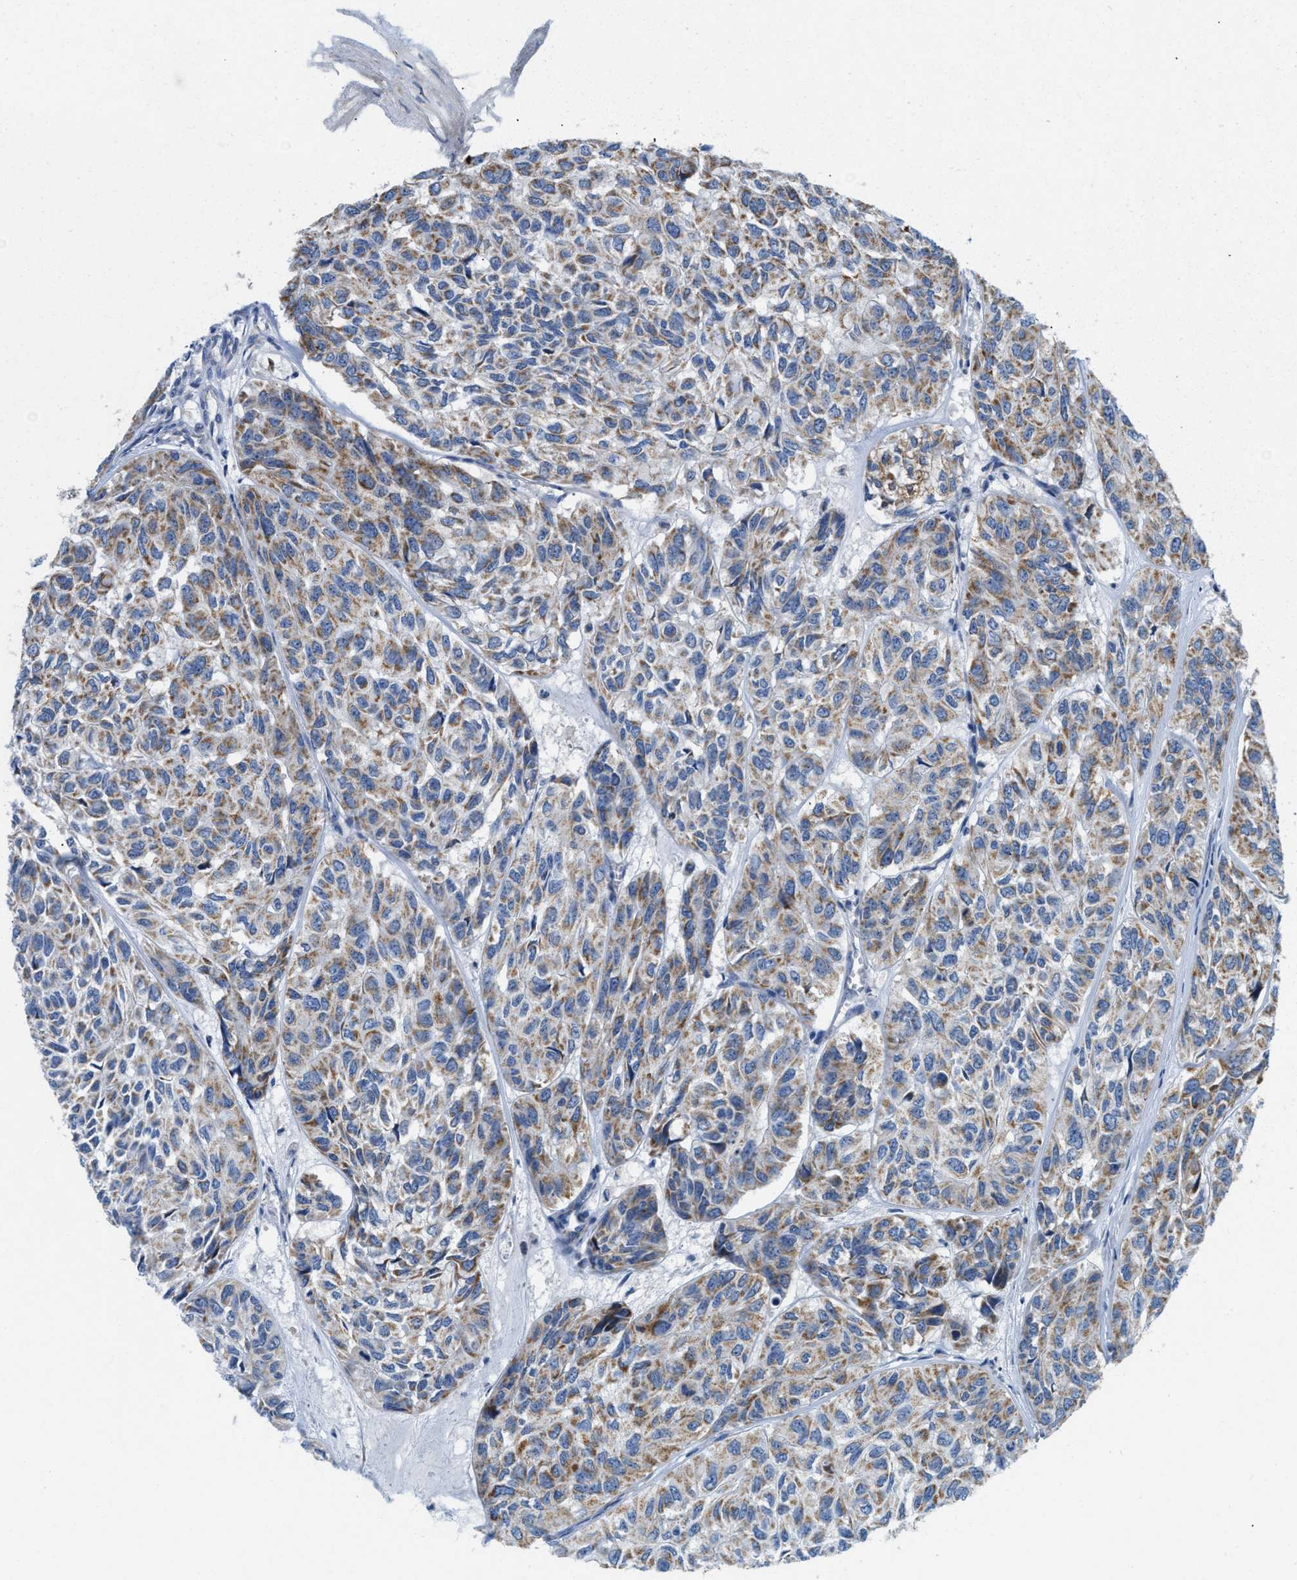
{"staining": {"intensity": "moderate", "quantity": ">75%", "location": "cytoplasmic/membranous"}, "tissue": "head and neck cancer", "cell_type": "Tumor cells", "image_type": "cancer", "snomed": [{"axis": "morphology", "description": "Adenocarcinoma, NOS"}, {"axis": "topography", "description": "Salivary gland, NOS"}, {"axis": "topography", "description": "Head-Neck"}], "caption": "Tumor cells exhibit moderate cytoplasmic/membranous staining in approximately >75% of cells in adenocarcinoma (head and neck).", "gene": "SLC25A13", "patient": {"sex": "female", "age": 76}}